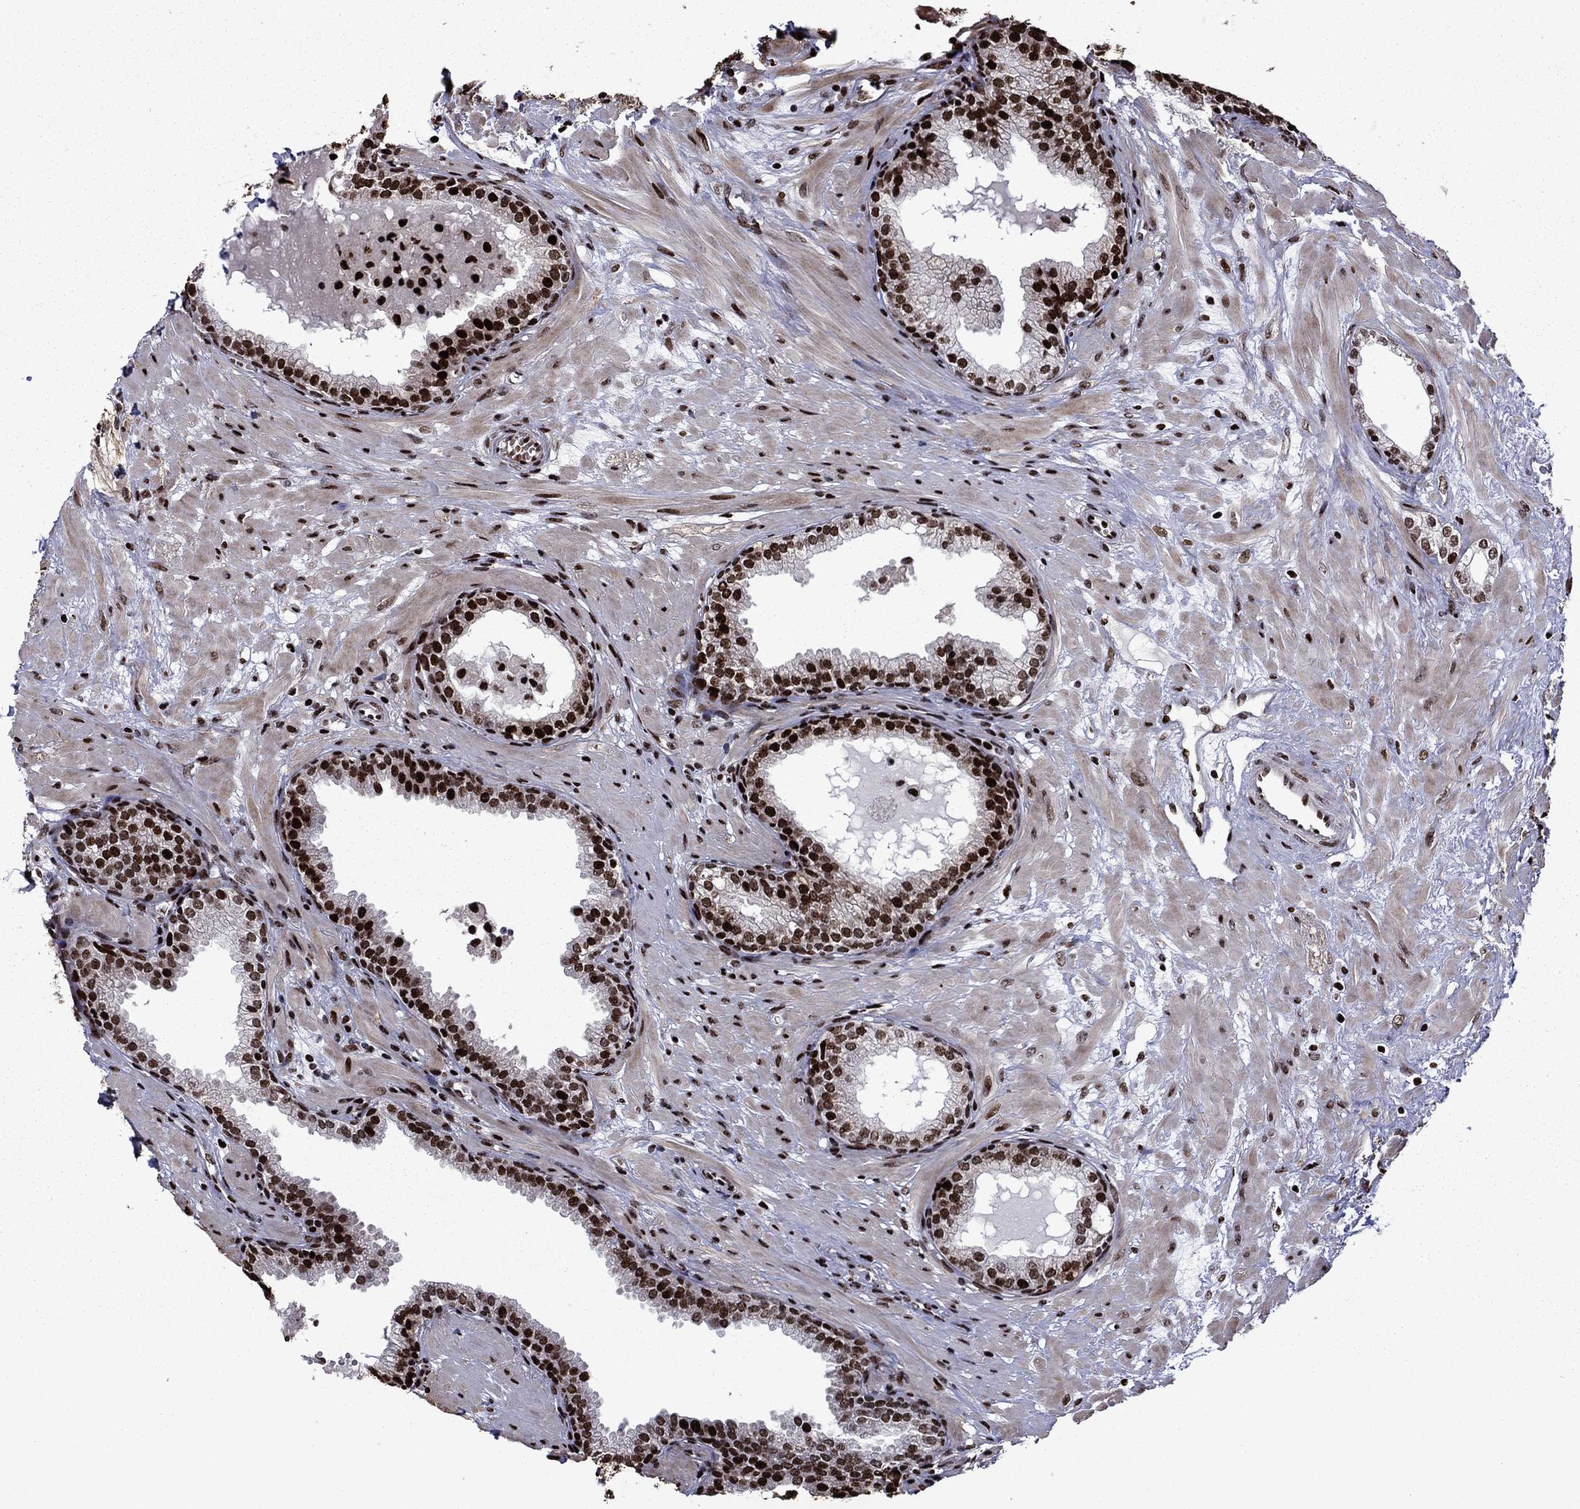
{"staining": {"intensity": "strong", "quantity": ">75%", "location": "nuclear"}, "tissue": "prostate", "cell_type": "Glandular cells", "image_type": "normal", "snomed": [{"axis": "morphology", "description": "Normal tissue, NOS"}, {"axis": "topography", "description": "Prostate"}], "caption": "Immunohistochemical staining of normal prostate exhibits high levels of strong nuclear expression in about >75% of glandular cells.", "gene": "LIMK1", "patient": {"sex": "male", "age": 64}}